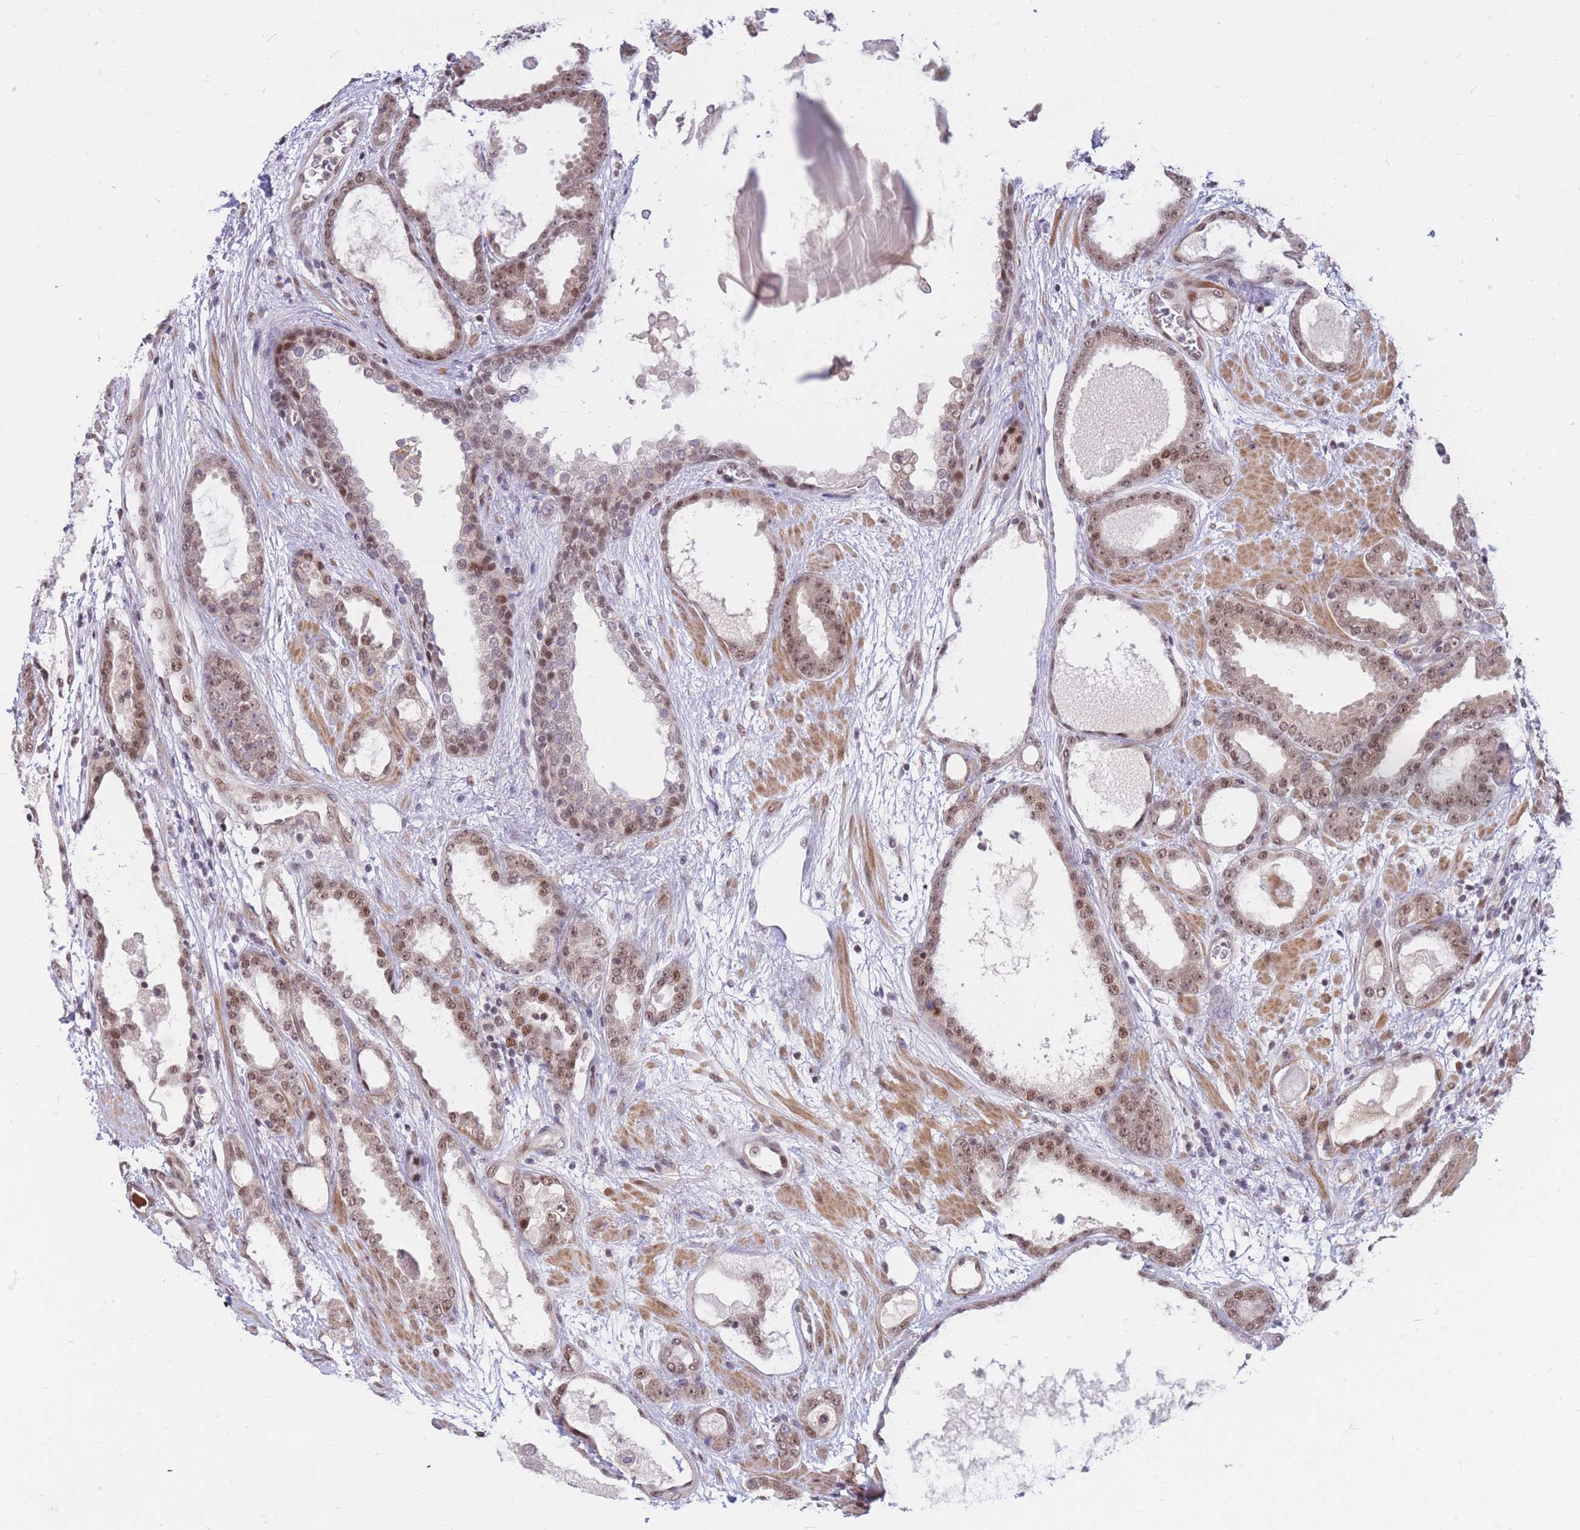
{"staining": {"intensity": "moderate", "quantity": "25%-75%", "location": "nuclear"}, "tissue": "prostate cancer", "cell_type": "Tumor cells", "image_type": "cancer", "snomed": [{"axis": "morphology", "description": "Adenocarcinoma, High grade"}, {"axis": "topography", "description": "Prostate"}], "caption": "Immunohistochemistry (IHC) staining of prostate adenocarcinoma (high-grade), which reveals medium levels of moderate nuclear positivity in approximately 25%-75% of tumor cells indicating moderate nuclear protein staining. The staining was performed using DAB (brown) for protein detection and nuclei were counterstained in hematoxylin (blue).", "gene": "ERICH6B", "patient": {"sex": "male", "age": 60}}